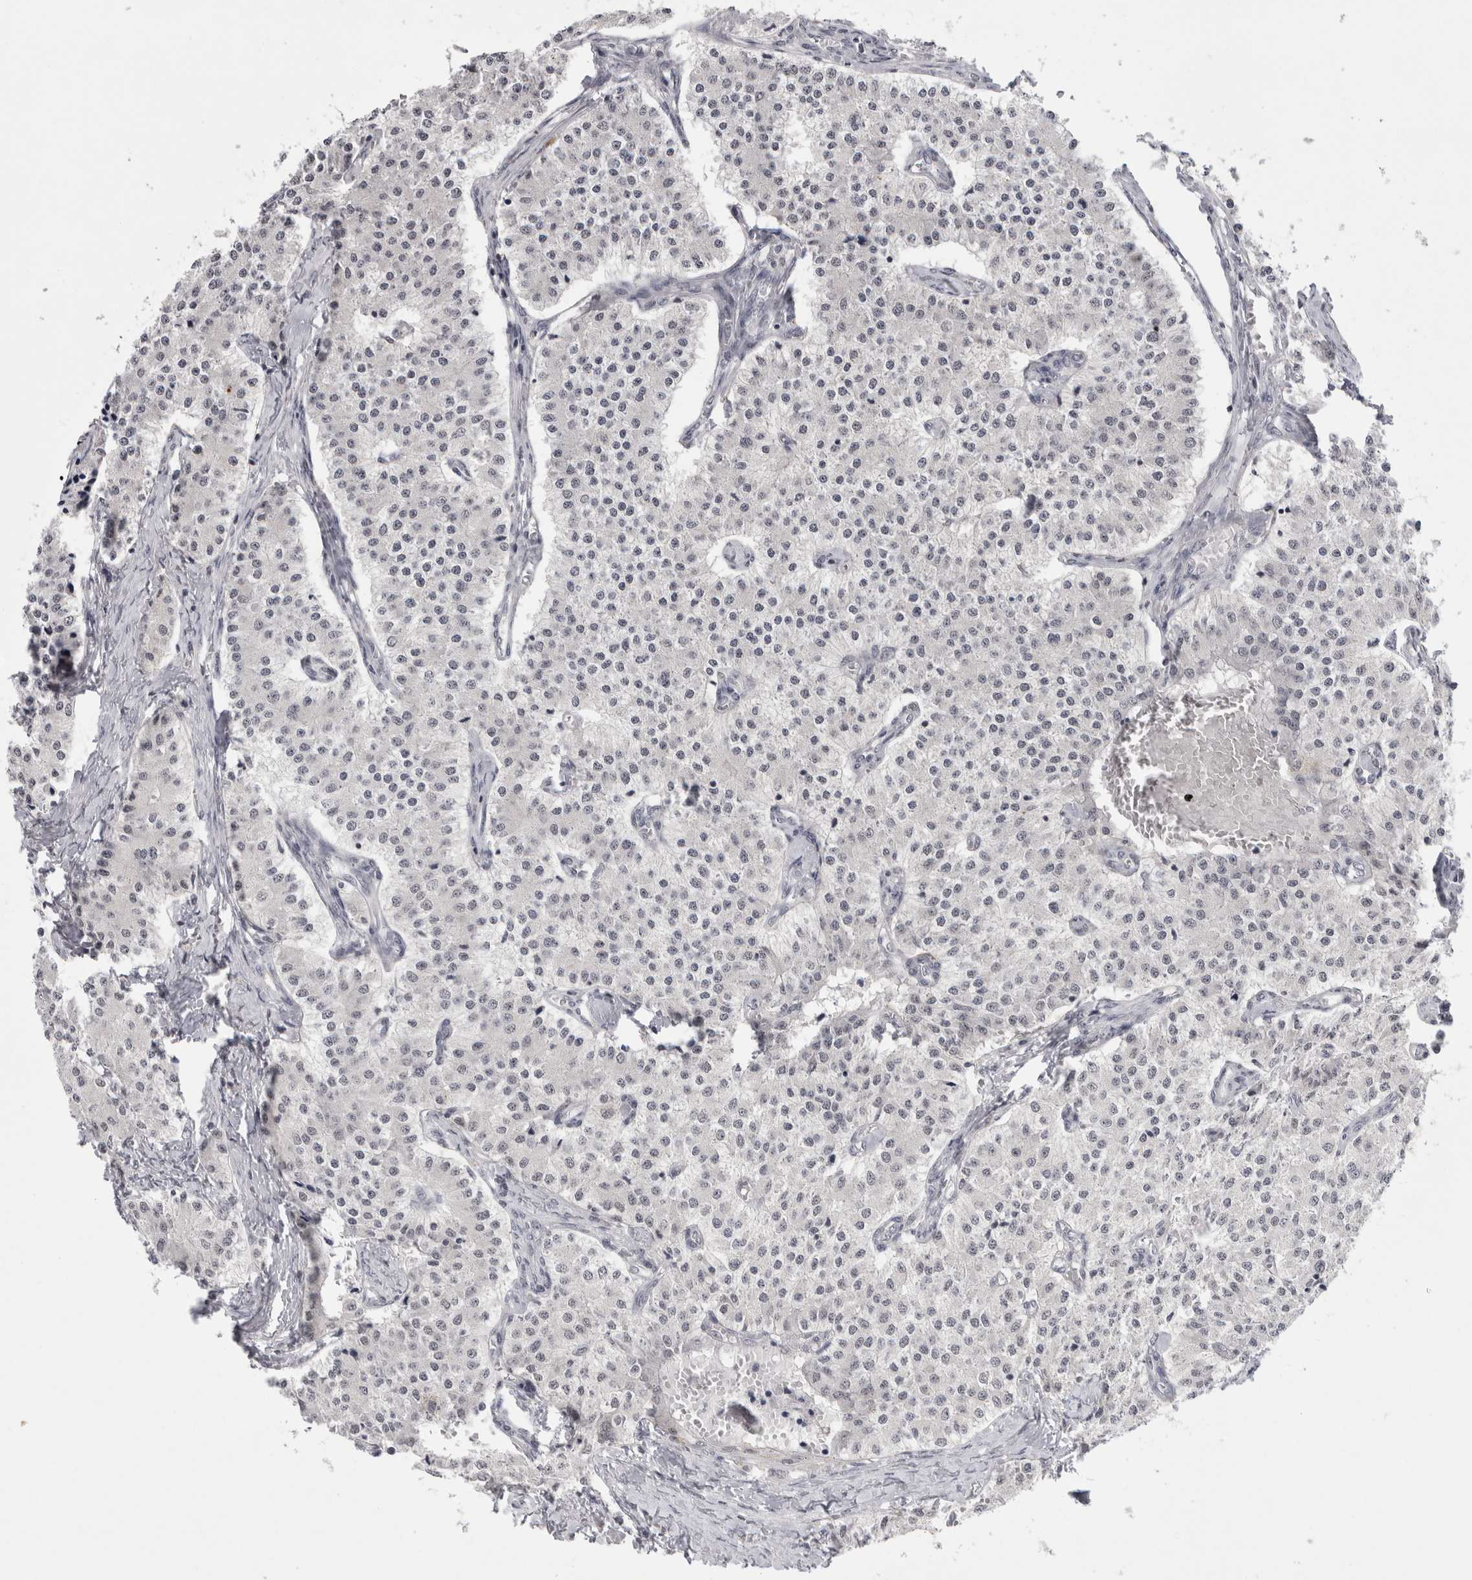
{"staining": {"intensity": "negative", "quantity": "none", "location": "none"}, "tissue": "carcinoid", "cell_type": "Tumor cells", "image_type": "cancer", "snomed": [{"axis": "morphology", "description": "Carcinoid, malignant, NOS"}, {"axis": "topography", "description": "Colon"}], "caption": "A high-resolution photomicrograph shows immunohistochemistry (IHC) staining of carcinoid (malignant), which reveals no significant positivity in tumor cells.", "gene": "PSMB2", "patient": {"sex": "female", "age": 52}}